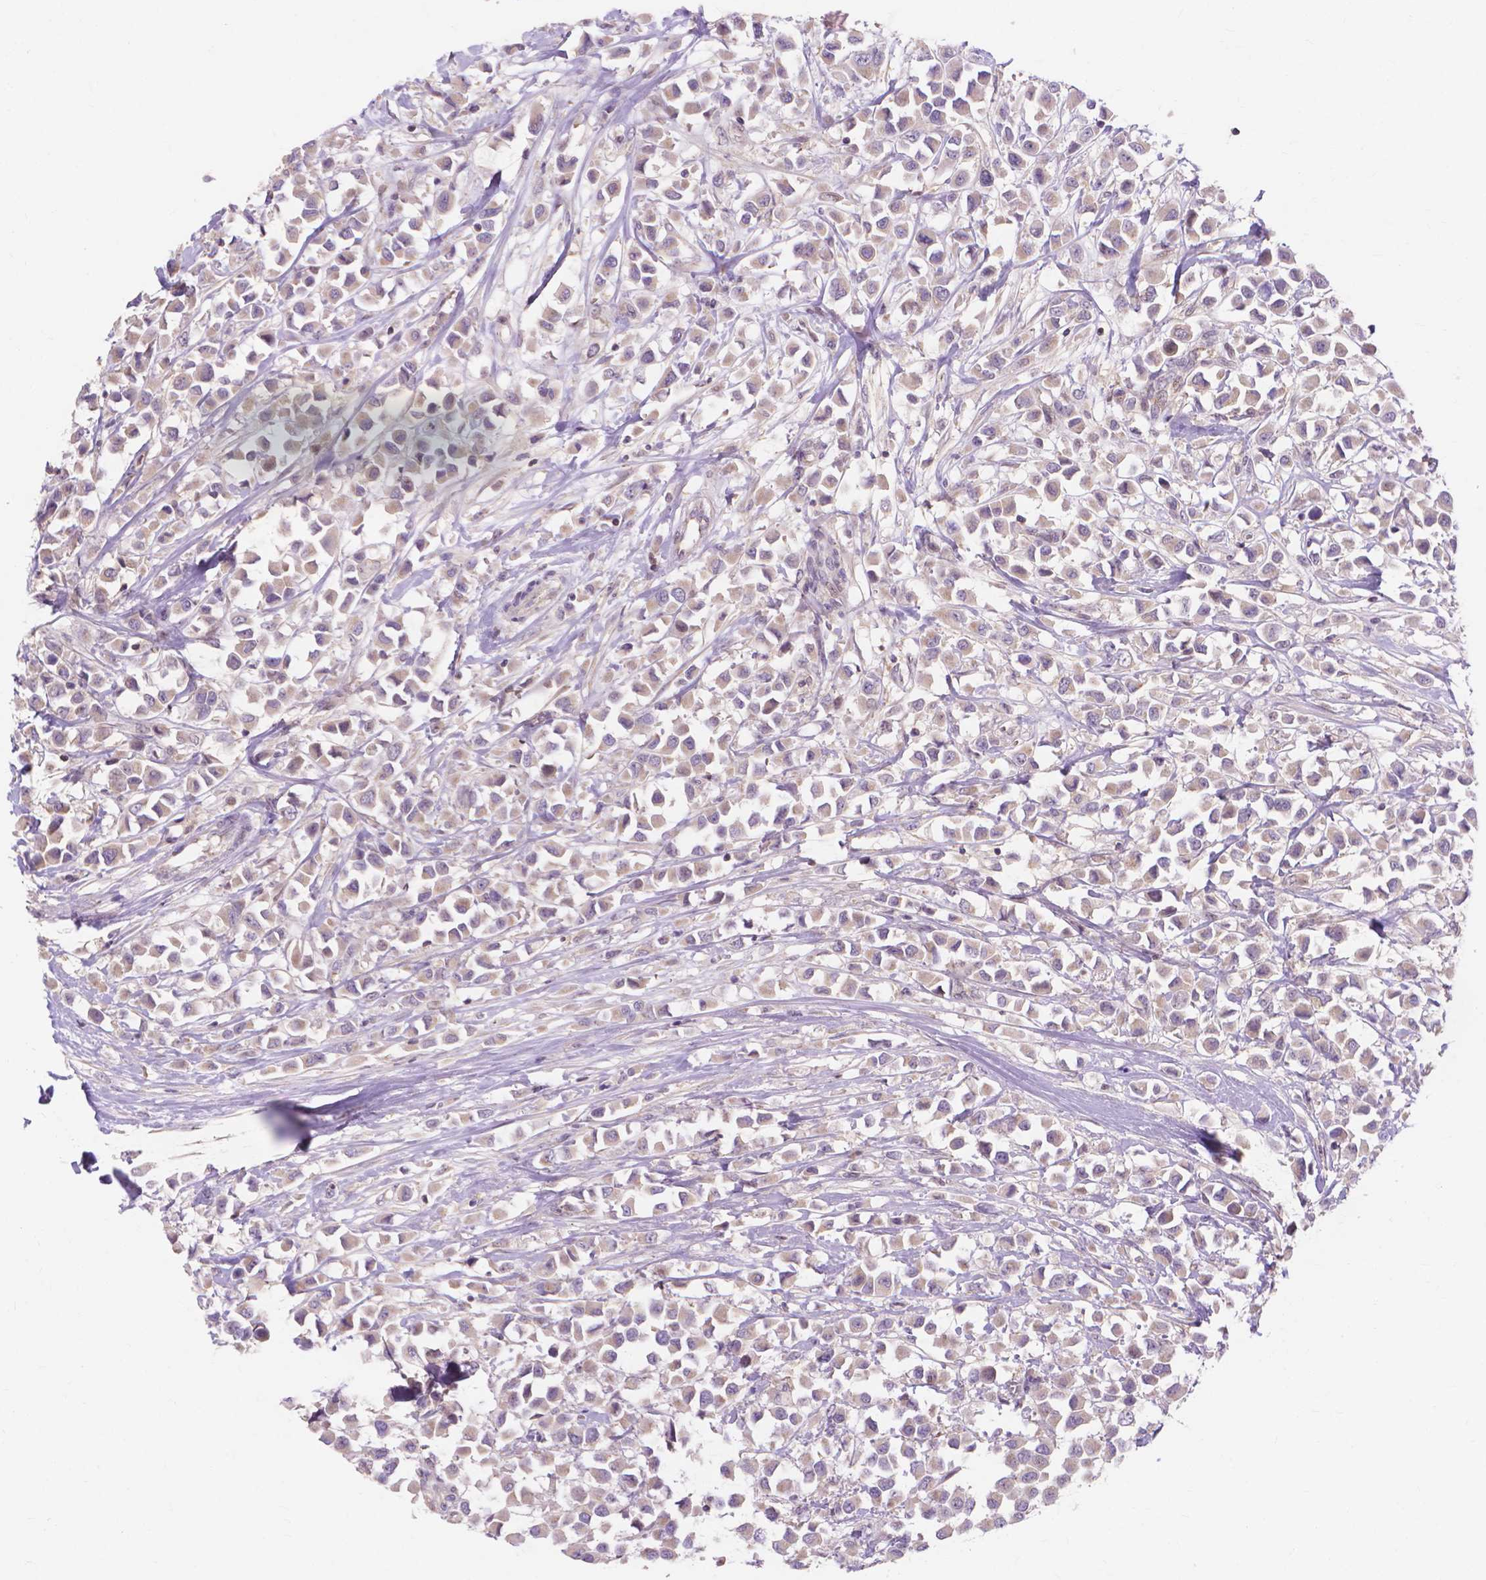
{"staining": {"intensity": "negative", "quantity": "none", "location": "none"}, "tissue": "breast cancer", "cell_type": "Tumor cells", "image_type": "cancer", "snomed": [{"axis": "morphology", "description": "Duct carcinoma"}, {"axis": "topography", "description": "Breast"}], "caption": "High power microscopy micrograph of an IHC image of breast invasive ductal carcinoma, revealing no significant positivity in tumor cells.", "gene": "PRDM13", "patient": {"sex": "female", "age": 61}}